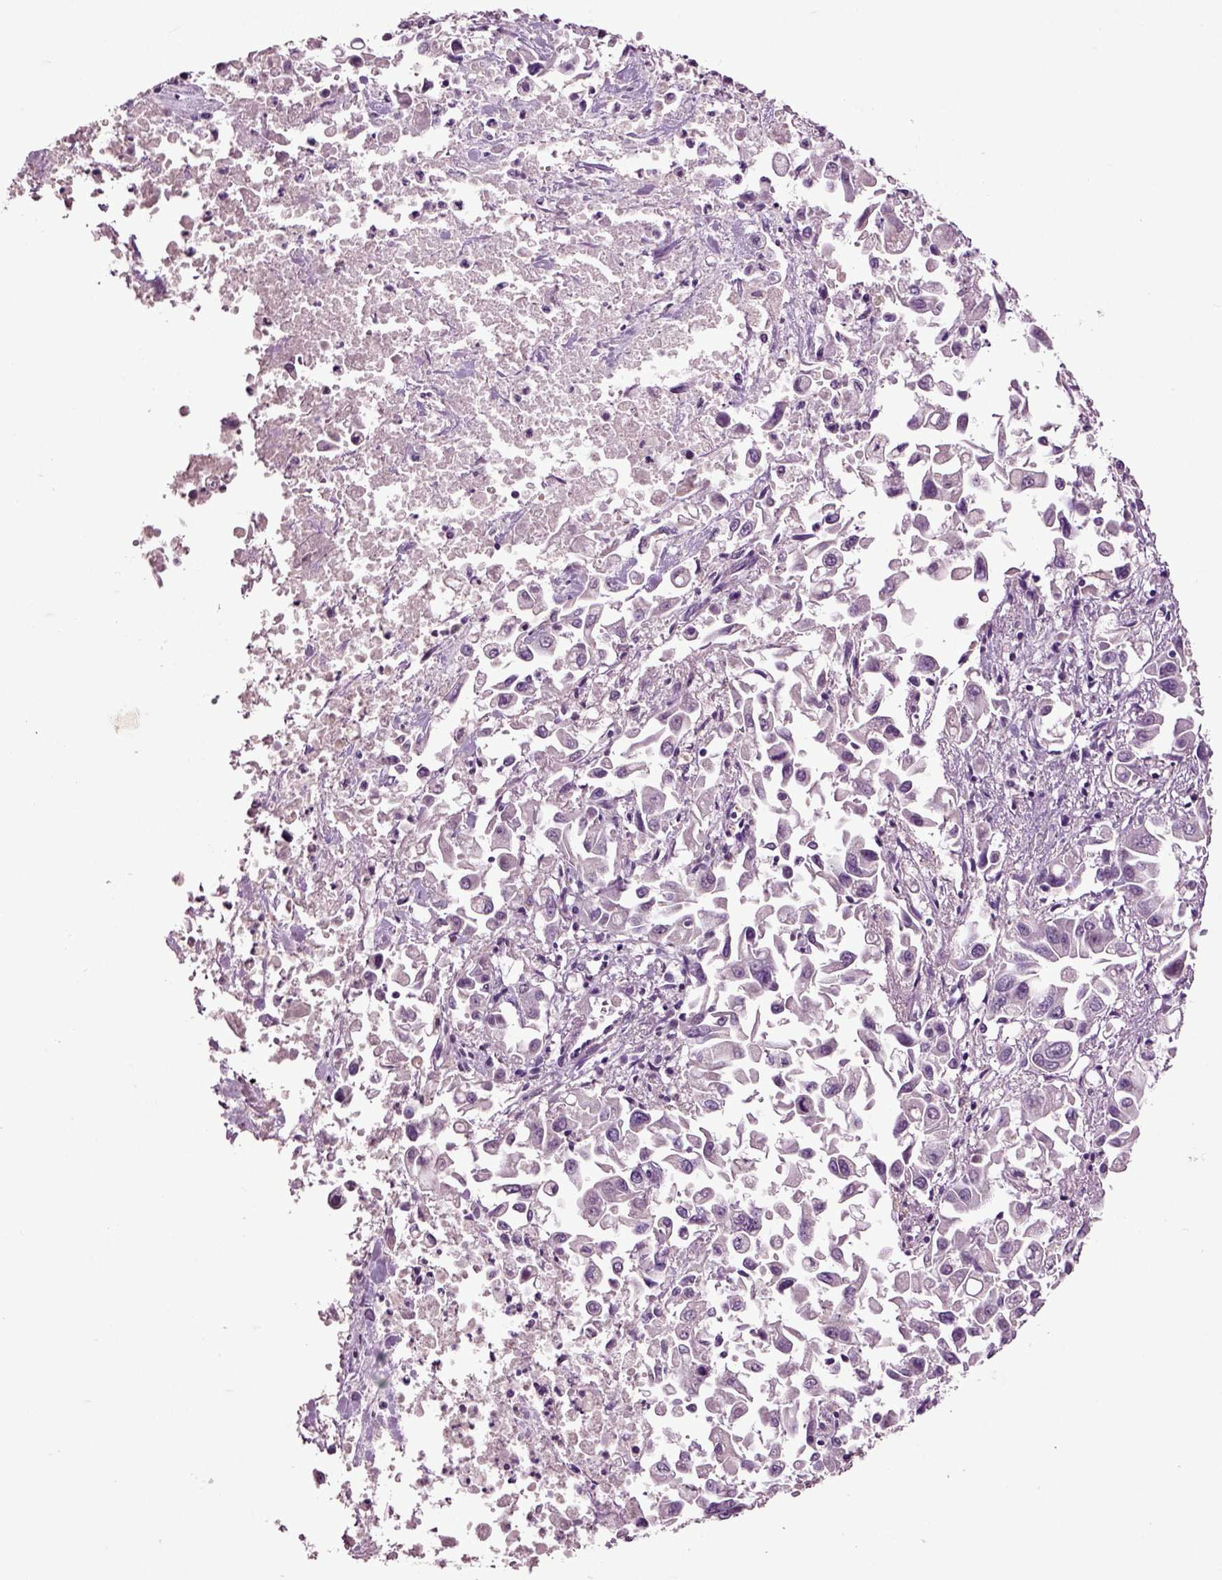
{"staining": {"intensity": "negative", "quantity": "none", "location": "none"}, "tissue": "pancreatic cancer", "cell_type": "Tumor cells", "image_type": "cancer", "snomed": [{"axis": "morphology", "description": "Adenocarcinoma, NOS"}, {"axis": "topography", "description": "Pancreas"}], "caption": "Immunohistochemistry (IHC) image of human pancreatic adenocarcinoma stained for a protein (brown), which demonstrates no staining in tumor cells. (Brightfield microscopy of DAB immunohistochemistry at high magnification).", "gene": "CRHR1", "patient": {"sex": "female", "age": 83}}